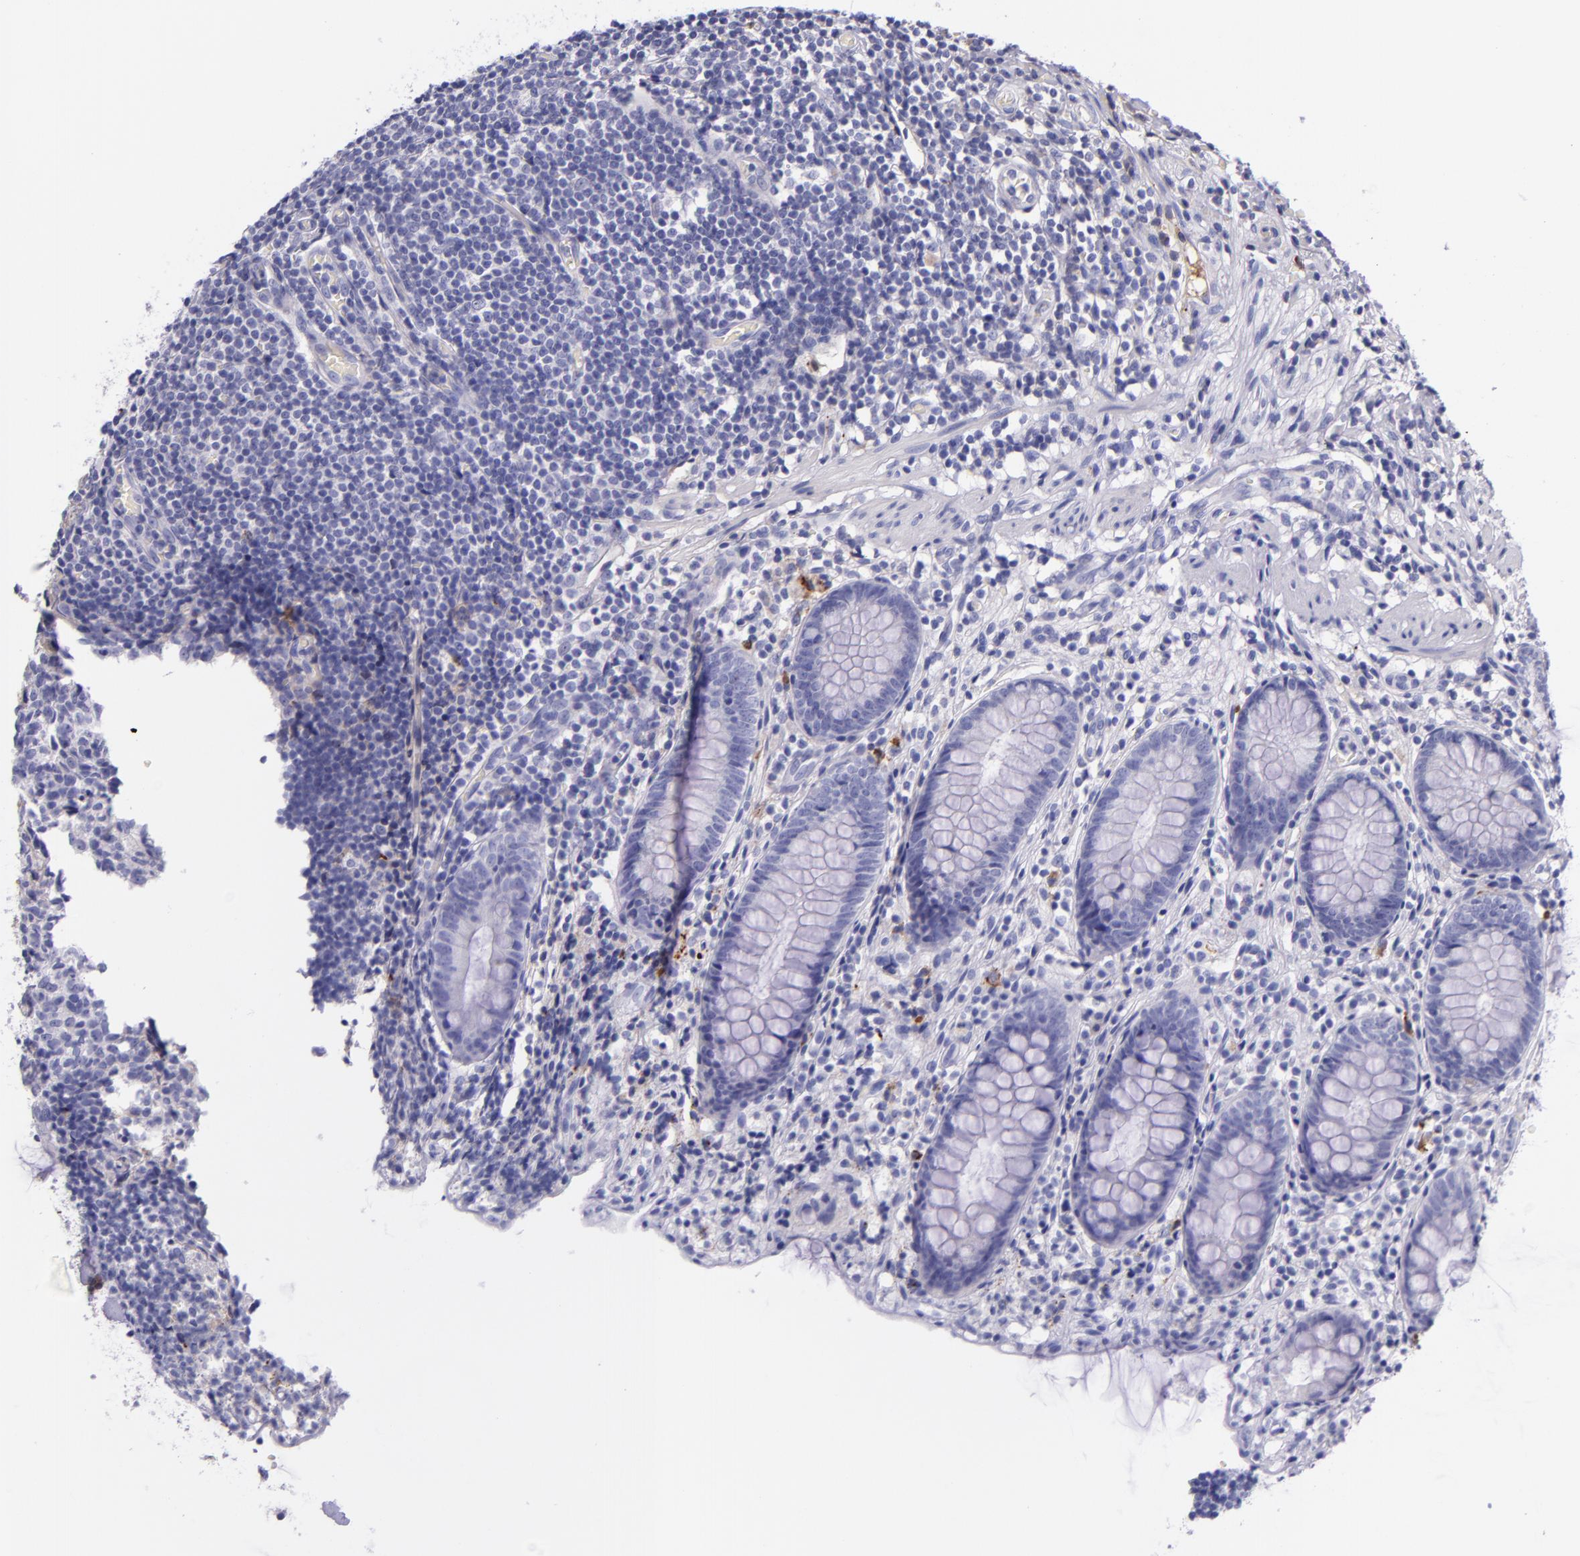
{"staining": {"intensity": "negative", "quantity": "none", "location": "none"}, "tissue": "appendix", "cell_type": "Glandular cells", "image_type": "normal", "snomed": [{"axis": "morphology", "description": "Normal tissue, NOS"}, {"axis": "topography", "description": "Appendix"}], "caption": "An immunohistochemistry micrograph of normal appendix is shown. There is no staining in glandular cells of appendix. The staining is performed using DAB (3,3'-diaminobenzidine) brown chromogen with nuclei counter-stained in using hematoxylin.", "gene": "KNG1", "patient": {"sex": "male", "age": 38}}